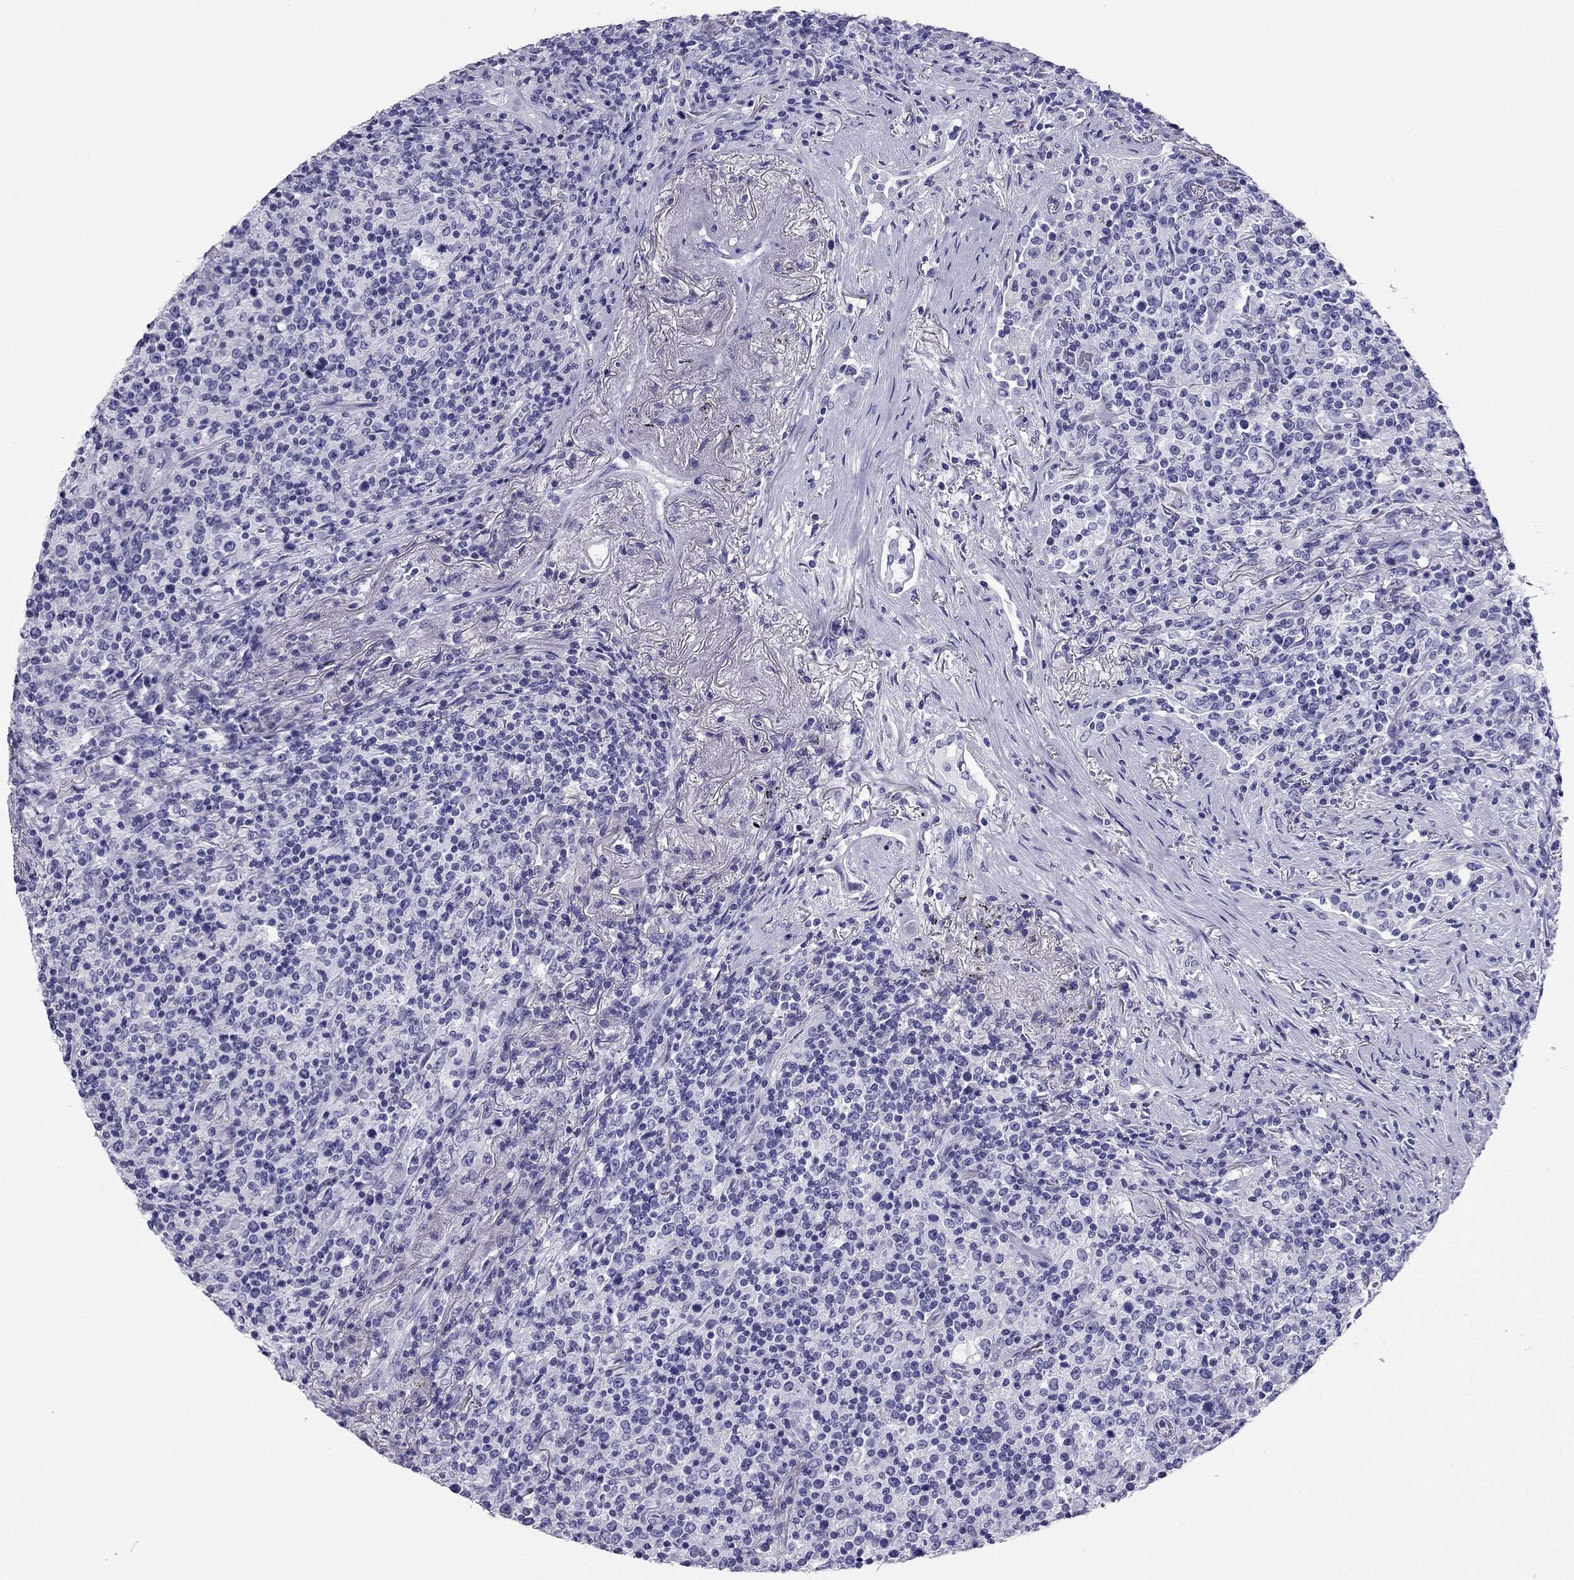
{"staining": {"intensity": "negative", "quantity": "none", "location": "none"}, "tissue": "lymphoma", "cell_type": "Tumor cells", "image_type": "cancer", "snomed": [{"axis": "morphology", "description": "Malignant lymphoma, non-Hodgkin's type, High grade"}, {"axis": "topography", "description": "Lung"}], "caption": "This histopathology image is of lymphoma stained with immunohistochemistry to label a protein in brown with the nuclei are counter-stained blue. There is no staining in tumor cells.", "gene": "PDE6A", "patient": {"sex": "male", "age": 79}}